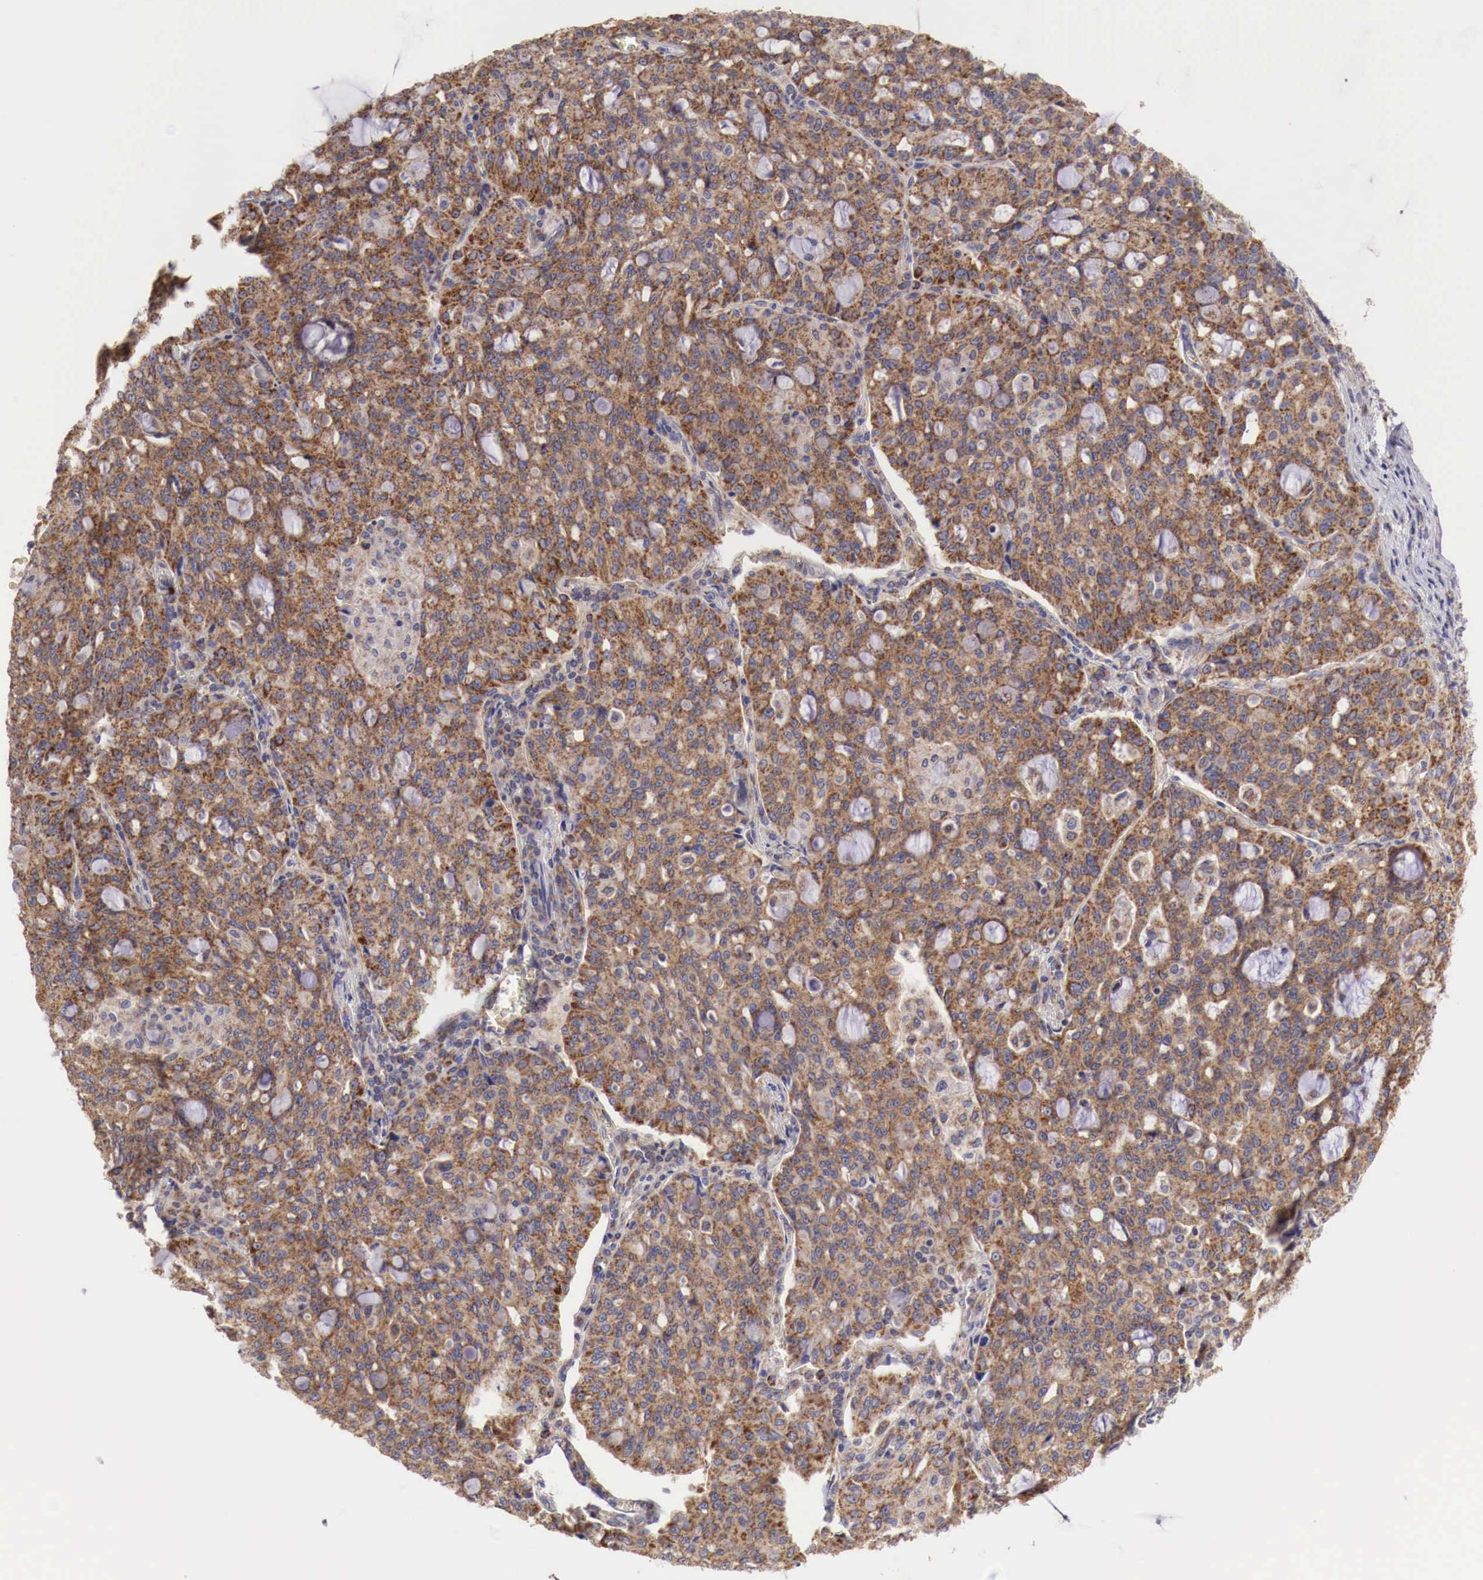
{"staining": {"intensity": "strong", "quantity": ">75%", "location": "cytoplasmic/membranous"}, "tissue": "lung cancer", "cell_type": "Tumor cells", "image_type": "cancer", "snomed": [{"axis": "morphology", "description": "Adenocarcinoma, NOS"}, {"axis": "topography", "description": "Lung"}], "caption": "An immunohistochemistry (IHC) micrograph of tumor tissue is shown. Protein staining in brown highlights strong cytoplasmic/membranous positivity in lung cancer (adenocarcinoma) within tumor cells. Using DAB (brown) and hematoxylin (blue) stains, captured at high magnification using brightfield microscopy.", "gene": "XPNPEP3", "patient": {"sex": "female", "age": 44}}